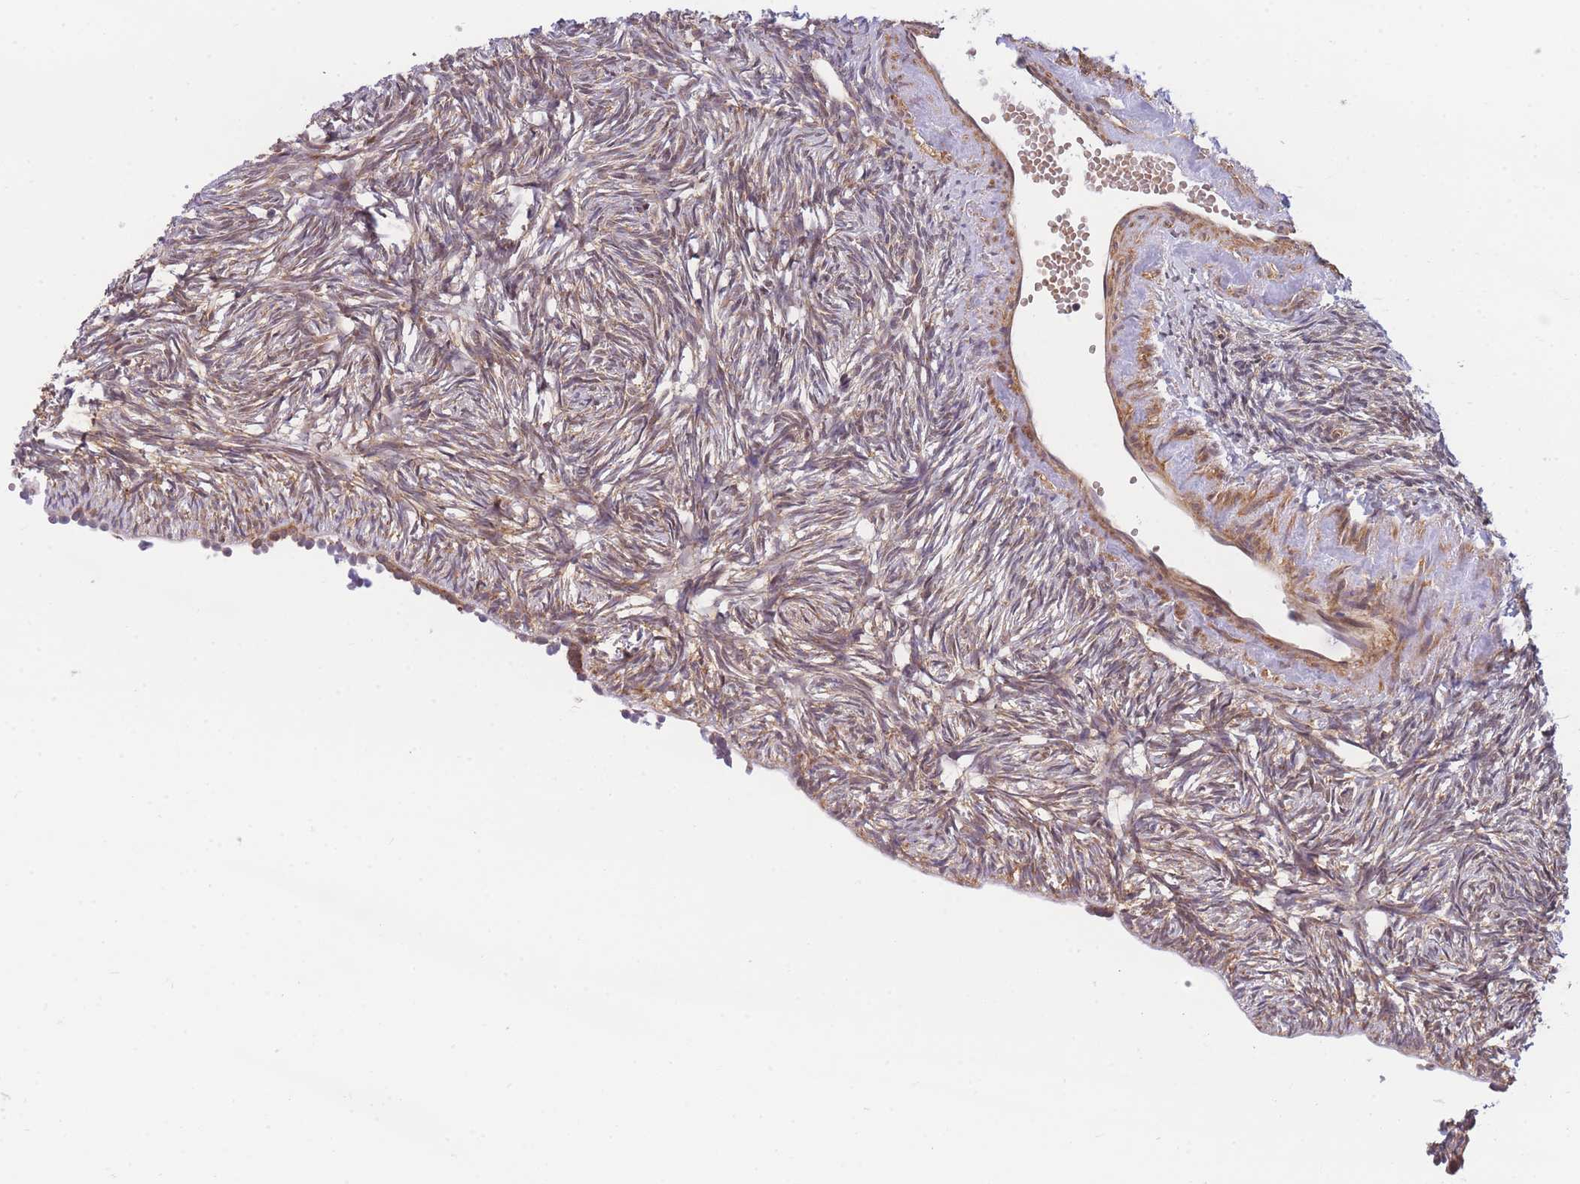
{"staining": {"intensity": "weak", "quantity": "25%-75%", "location": "cytoplasmic/membranous"}, "tissue": "ovary", "cell_type": "Ovarian stroma cells", "image_type": "normal", "snomed": [{"axis": "morphology", "description": "Normal tissue, NOS"}, {"axis": "topography", "description": "Ovary"}], "caption": "This is a histology image of immunohistochemistry staining of benign ovary, which shows weak staining in the cytoplasmic/membranous of ovarian stroma cells.", "gene": "ENSG00000276345", "patient": {"sex": "female", "age": 51}}